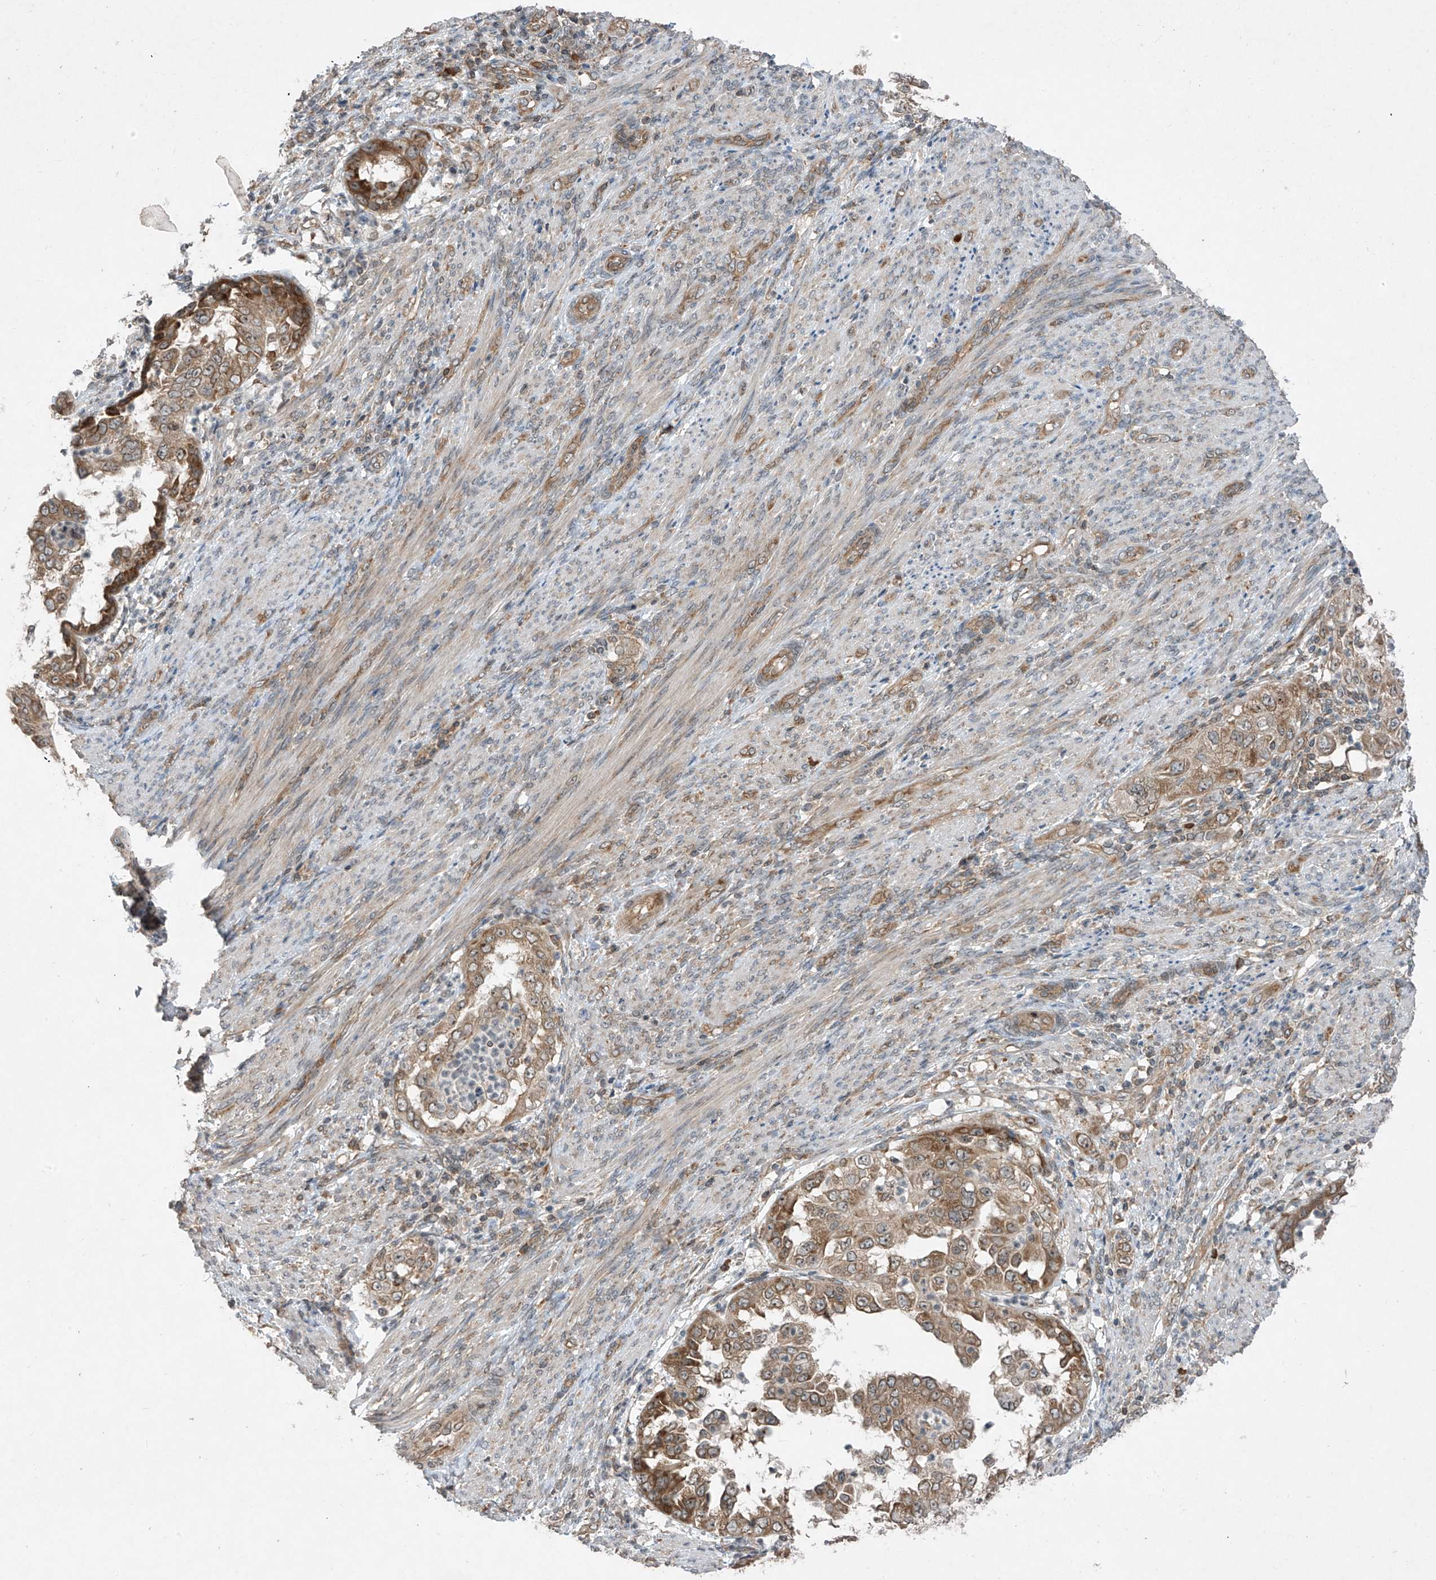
{"staining": {"intensity": "moderate", "quantity": ">75%", "location": "cytoplasmic/membranous"}, "tissue": "endometrial cancer", "cell_type": "Tumor cells", "image_type": "cancer", "snomed": [{"axis": "morphology", "description": "Adenocarcinoma, NOS"}, {"axis": "topography", "description": "Endometrium"}], "caption": "The photomicrograph displays immunohistochemical staining of adenocarcinoma (endometrial). There is moderate cytoplasmic/membranous positivity is appreciated in approximately >75% of tumor cells. (DAB IHC, brown staining for protein, blue staining for nuclei).", "gene": "RPL34", "patient": {"sex": "female", "age": 85}}